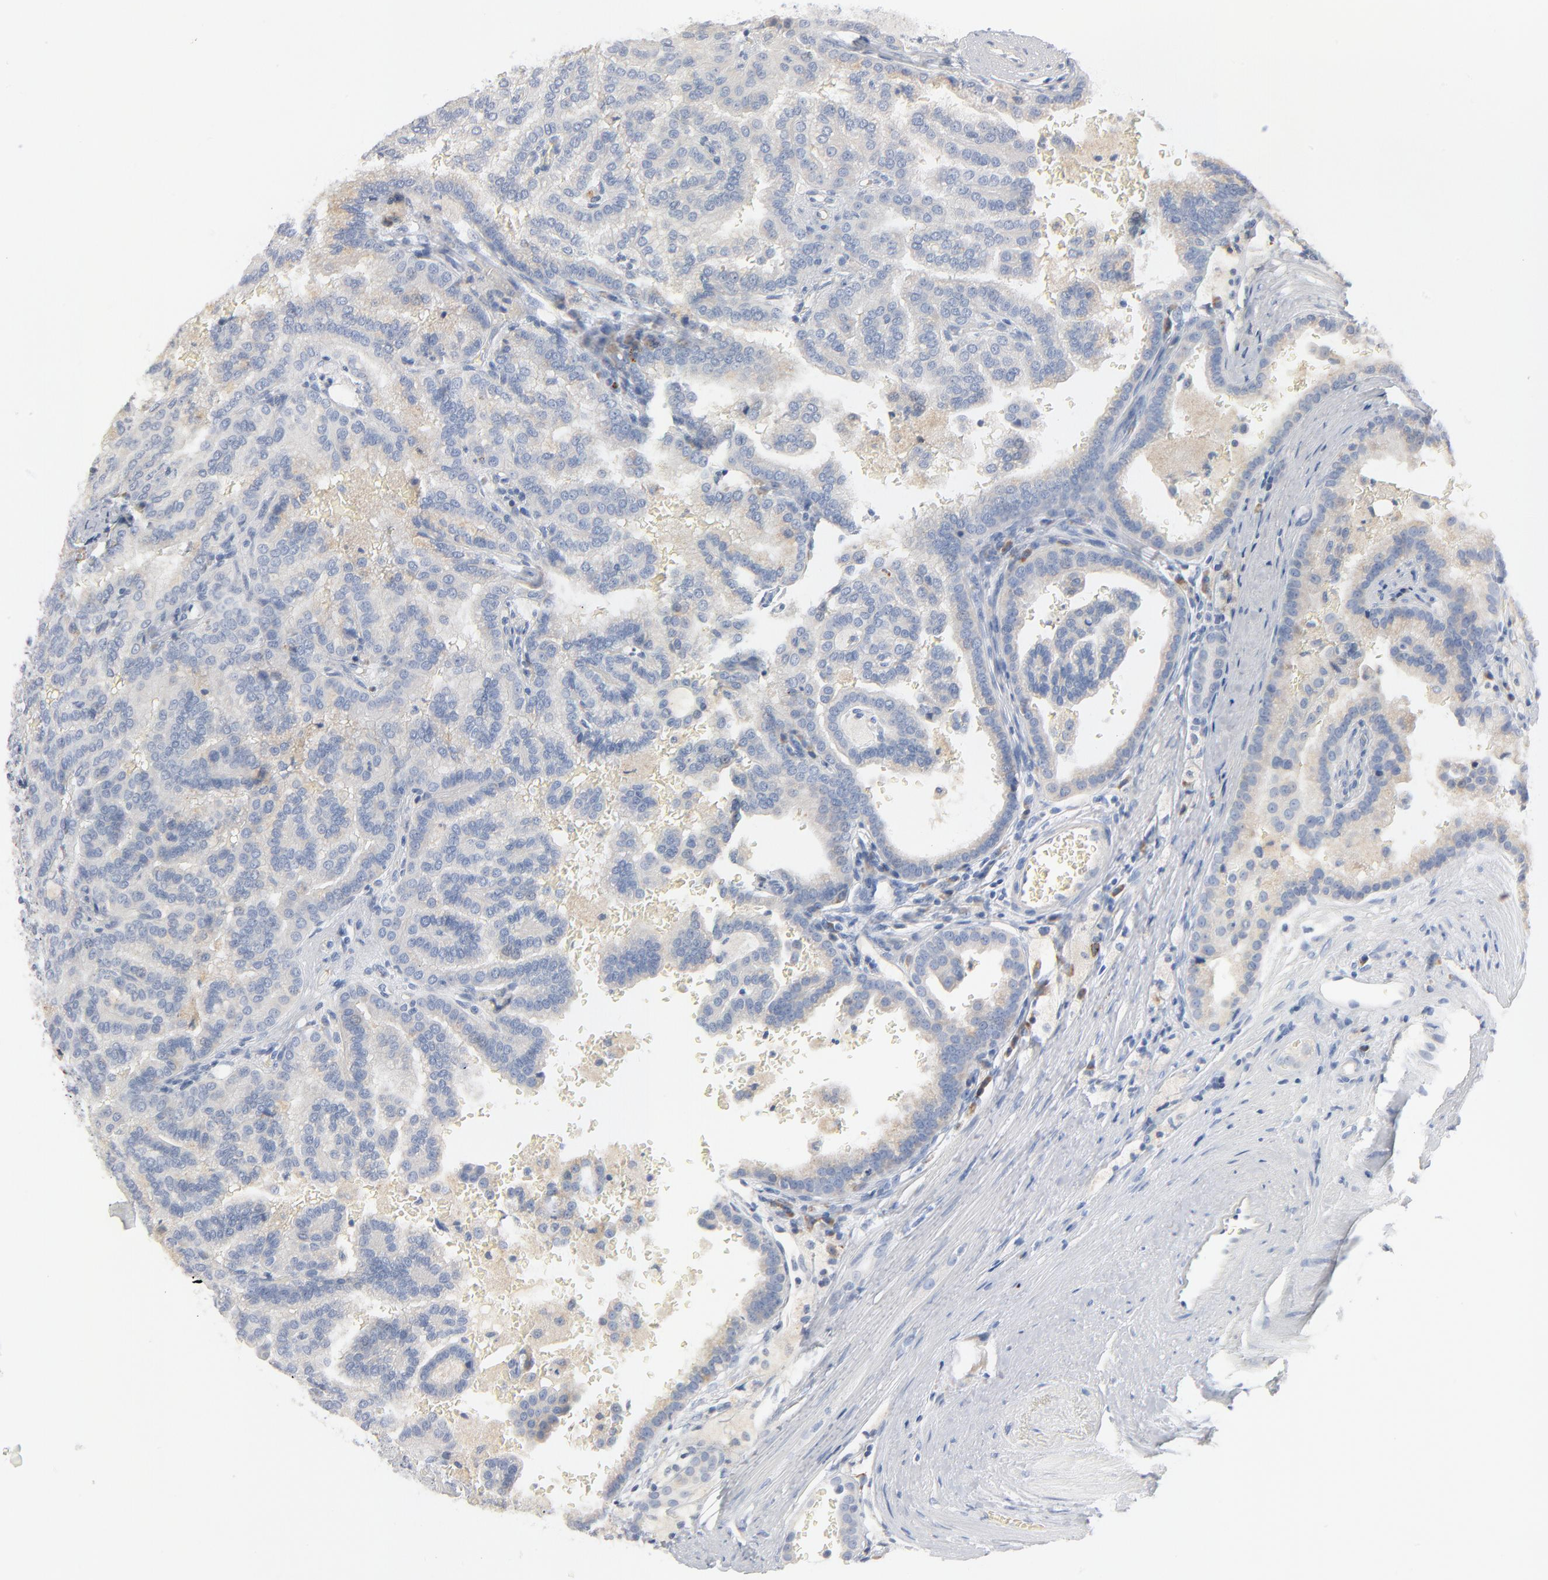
{"staining": {"intensity": "negative", "quantity": "none", "location": "none"}, "tissue": "renal cancer", "cell_type": "Tumor cells", "image_type": "cancer", "snomed": [{"axis": "morphology", "description": "Adenocarcinoma, NOS"}, {"axis": "topography", "description": "Kidney"}], "caption": "A histopathology image of human adenocarcinoma (renal) is negative for staining in tumor cells.", "gene": "GZMB", "patient": {"sex": "male", "age": 61}}